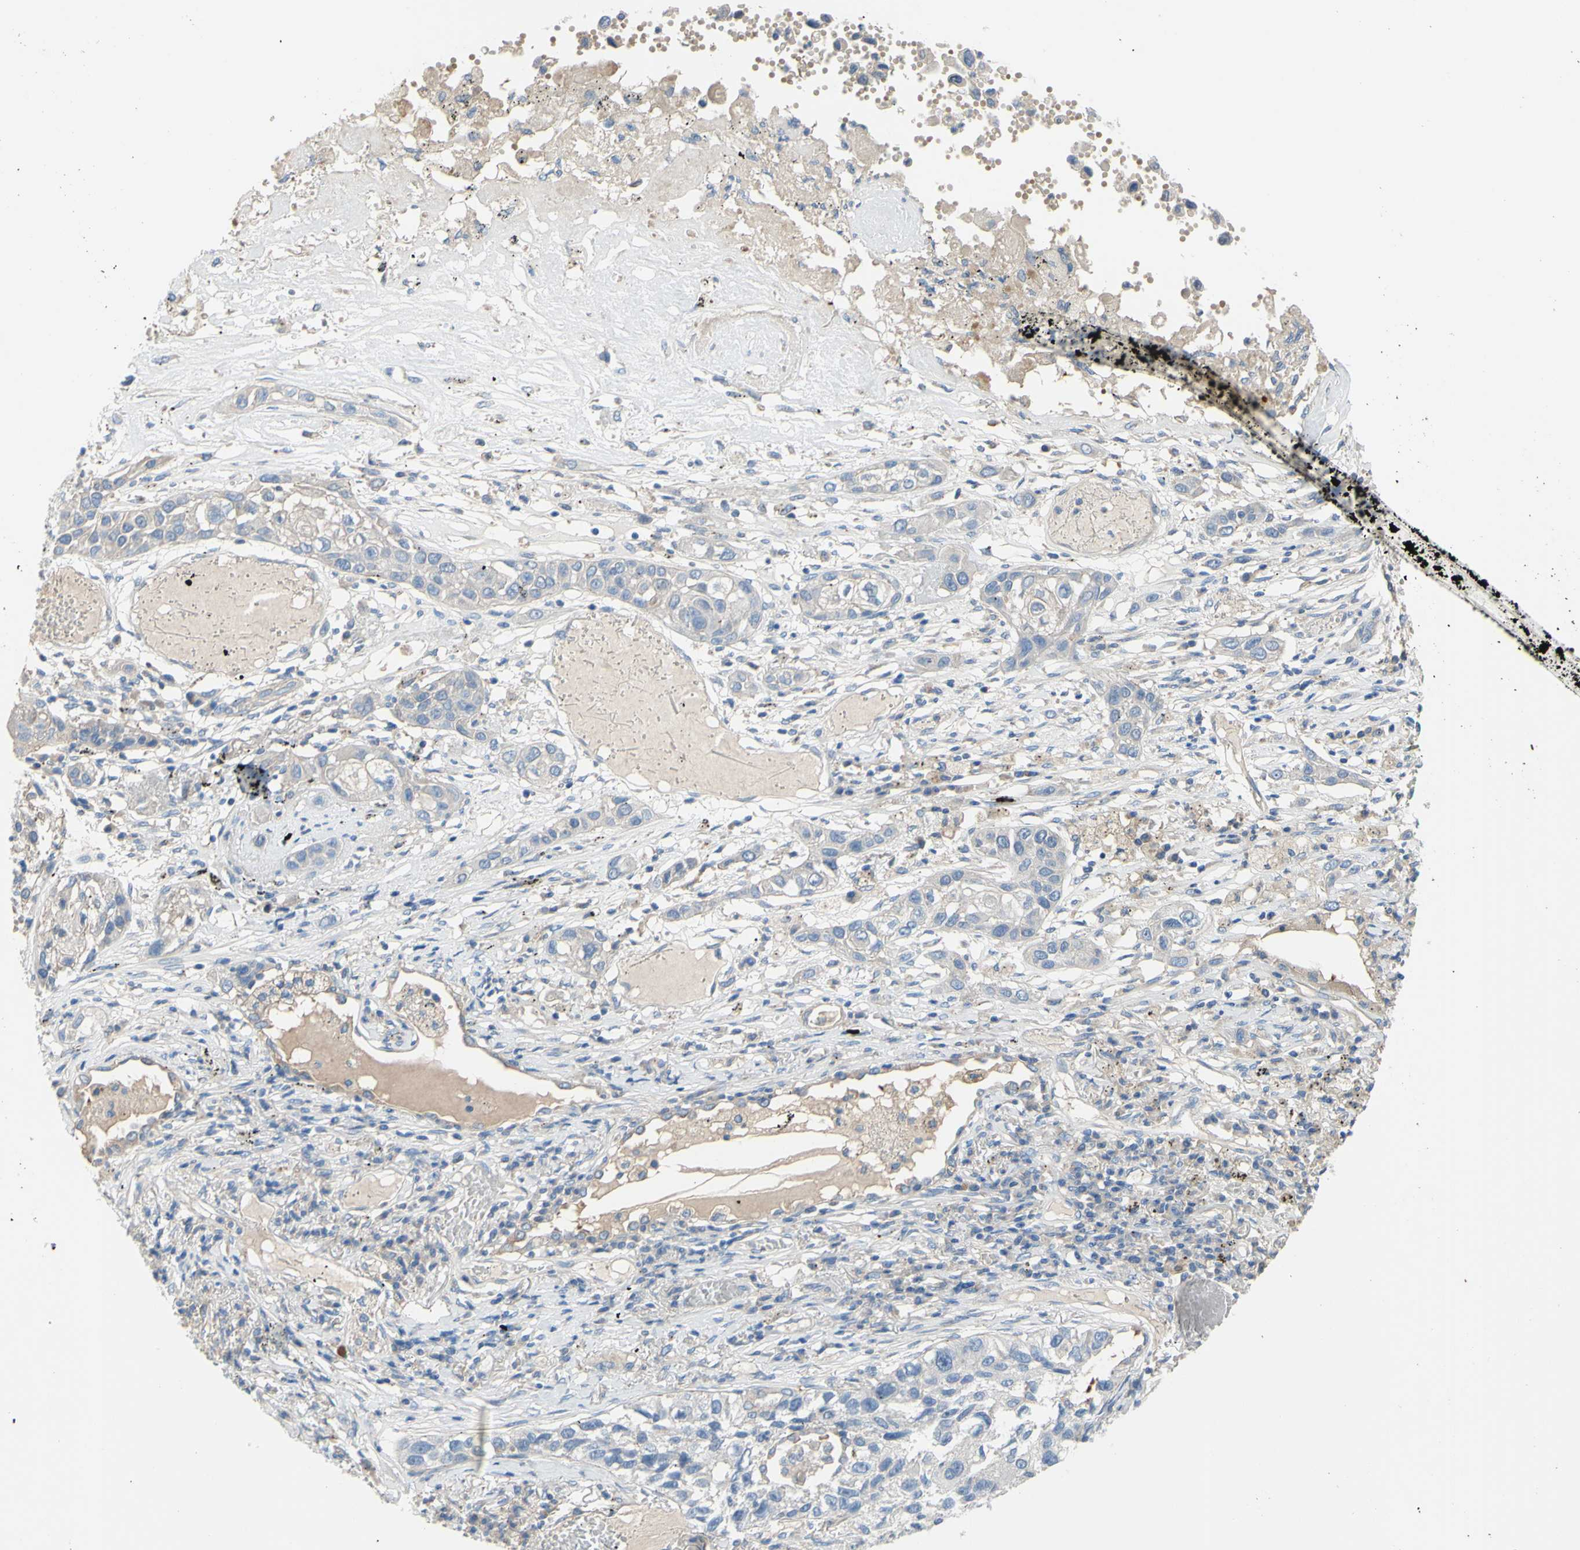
{"staining": {"intensity": "negative", "quantity": "none", "location": "none"}, "tissue": "lung cancer", "cell_type": "Tumor cells", "image_type": "cancer", "snomed": [{"axis": "morphology", "description": "Squamous cell carcinoma, NOS"}, {"axis": "topography", "description": "Lung"}], "caption": "The IHC photomicrograph has no significant staining in tumor cells of lung cancer (squamous cell carcinoma) tissue.", "gene": "TMEM59L", "patient": {"sex": "male", "age": 71}}